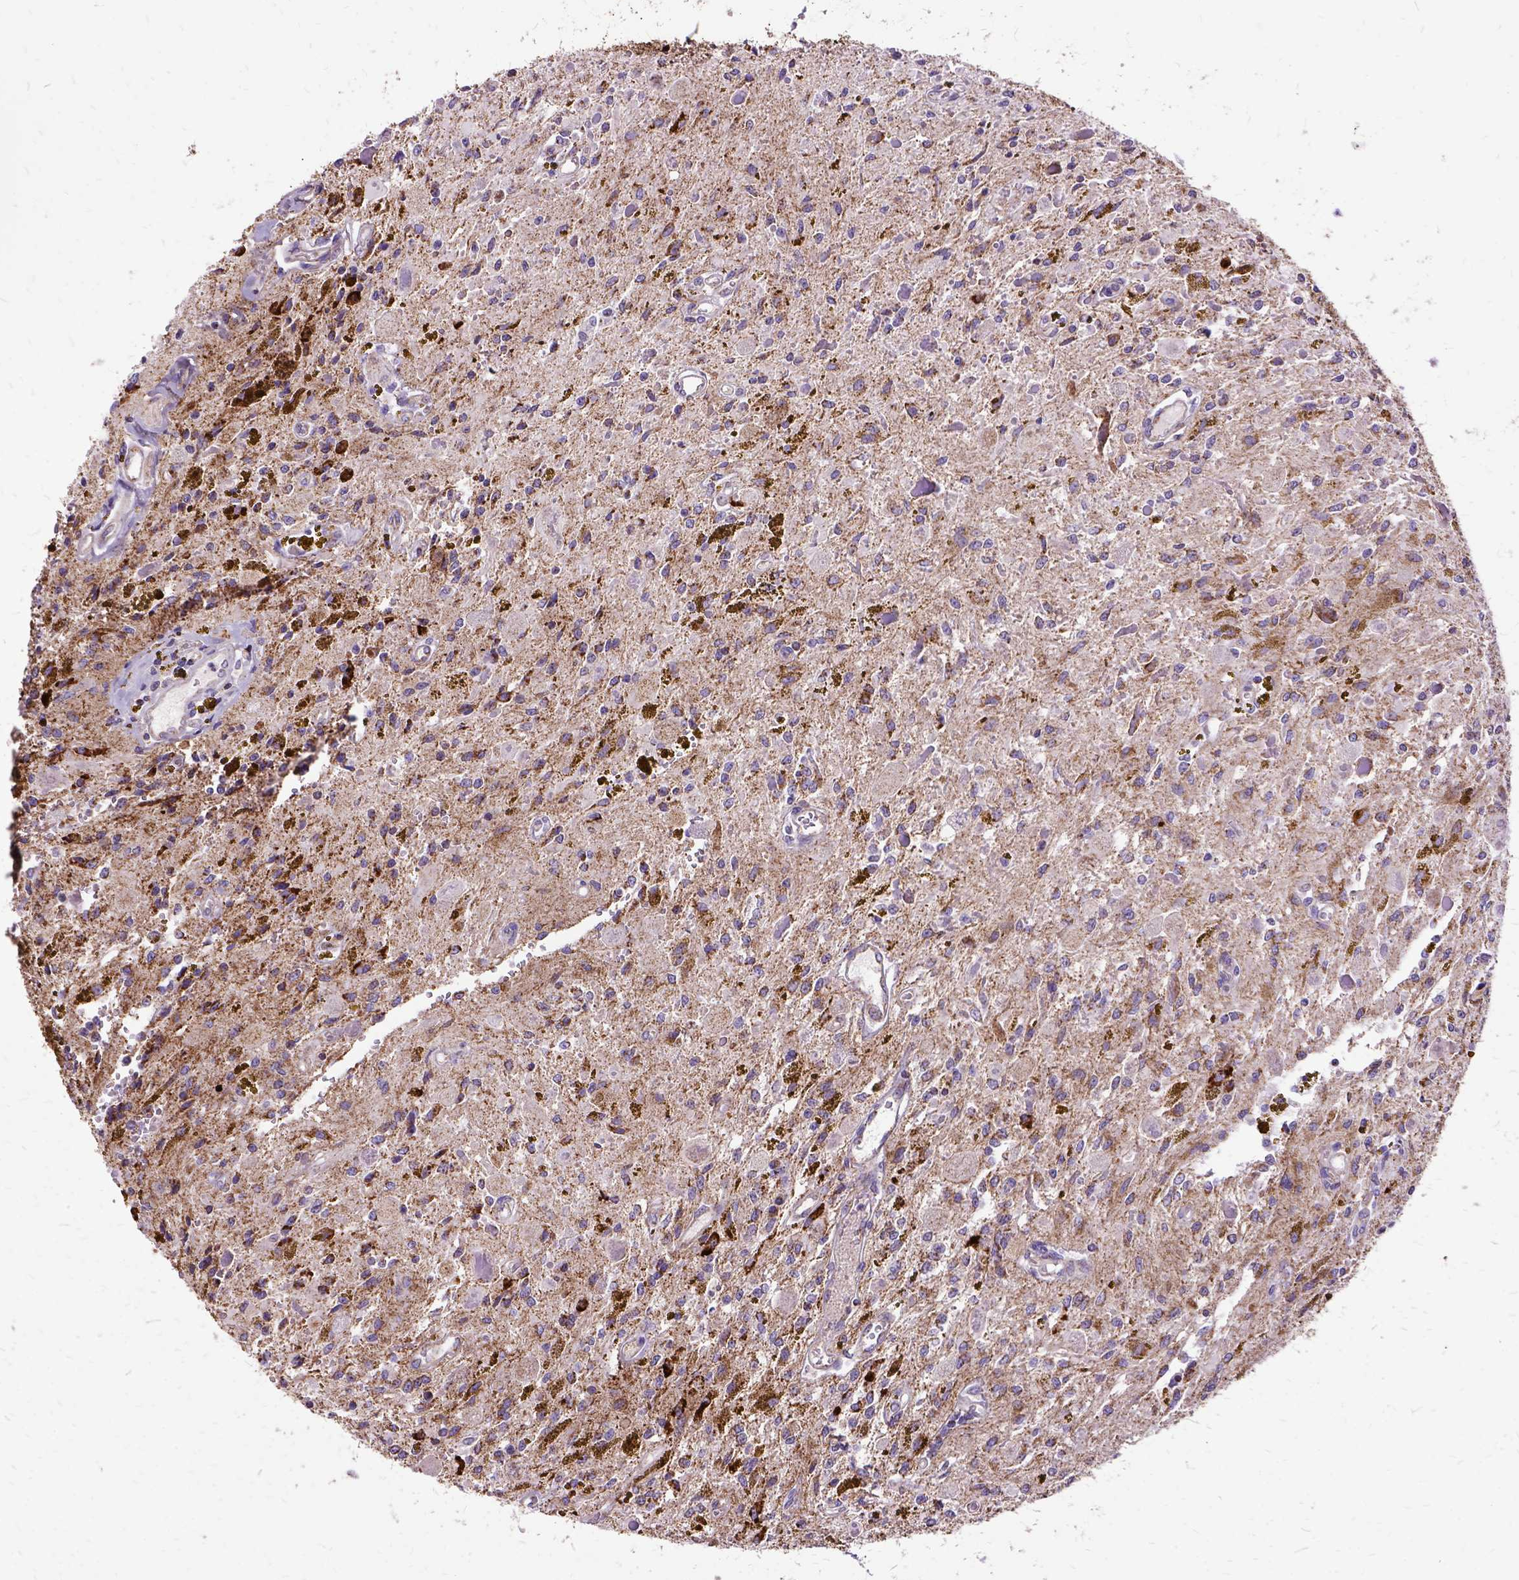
{"staining": {"intensity": "moderate", "quantity": ">75%", "location": "cytoplasmic/membranous"}, "tissue": "glioma", "cell_type": "Tumor cells", "image_type": "cancer", "snomed": [{"axis": "morphology", "description": "Glioma, malignant, Low grade"}, {"axis": "topography", "description": "Cerebellum"}], "caption": "IHC histopathology image of neoplastic tissue: malignant glioma (low-grade) stained using IHC displays medium levels of moderate protein expression localized specifically in the cytoplasmic/membranous of tumor cells, appearing as a cytoplasmic/membranous brown color.", "gene": "OXCT1", "patient": {"sex": "female", "age": 14}}